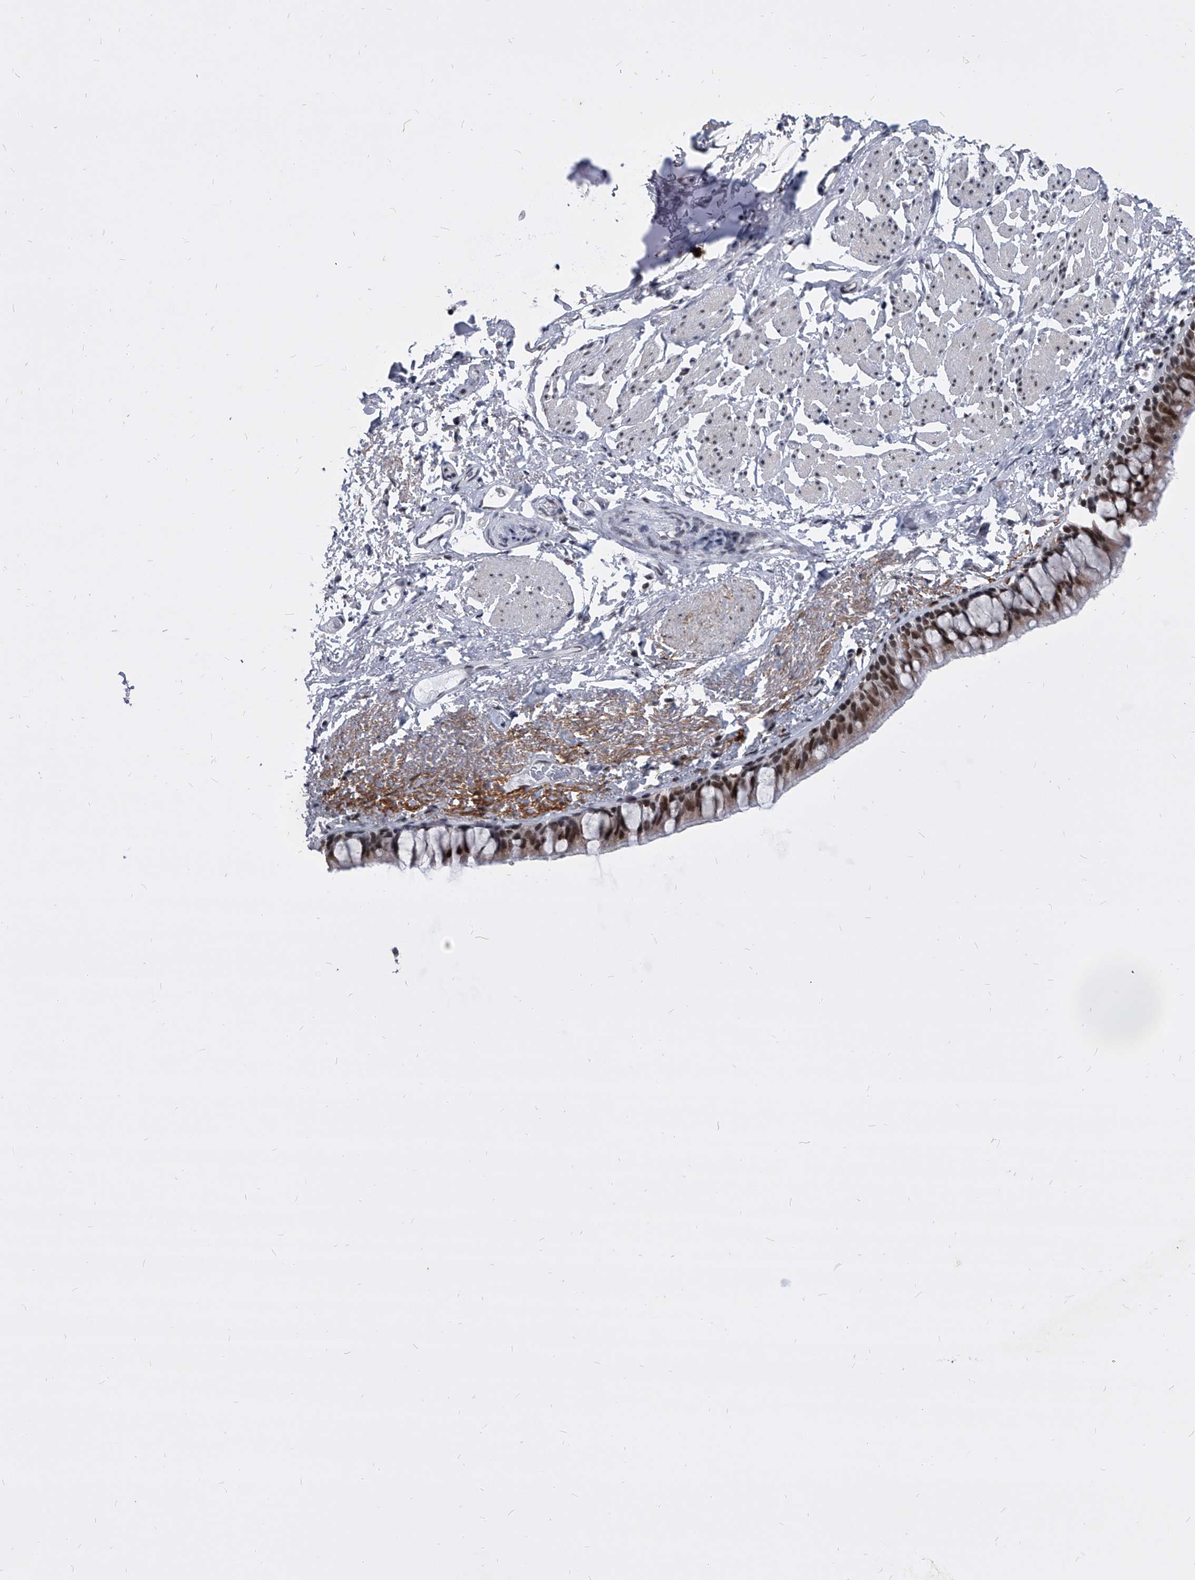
{"staining": {"intensity": "moderate", "quantity": ">75%", "location": "nuclear"}, "tissue": "bronchus", "cell_type": "Respiratory epithelial cells", "image_type": "normal", "snomed": [{"axis": "morphology", "description": "Normal tissue, NOS"}, {"axis": "topography", "description": "Cartilage tissue"}, {"axis": "topography", "description": "Bronchus"}], "caption": "Immunohistochemical staining of benign bronchus demonstrates >75% levels of moderate nuclear protein positivity in approximately >75% of respiratory epithelial cells.", "gene": "PPIL4", "patient": {"sex": "female", "age": 73}}